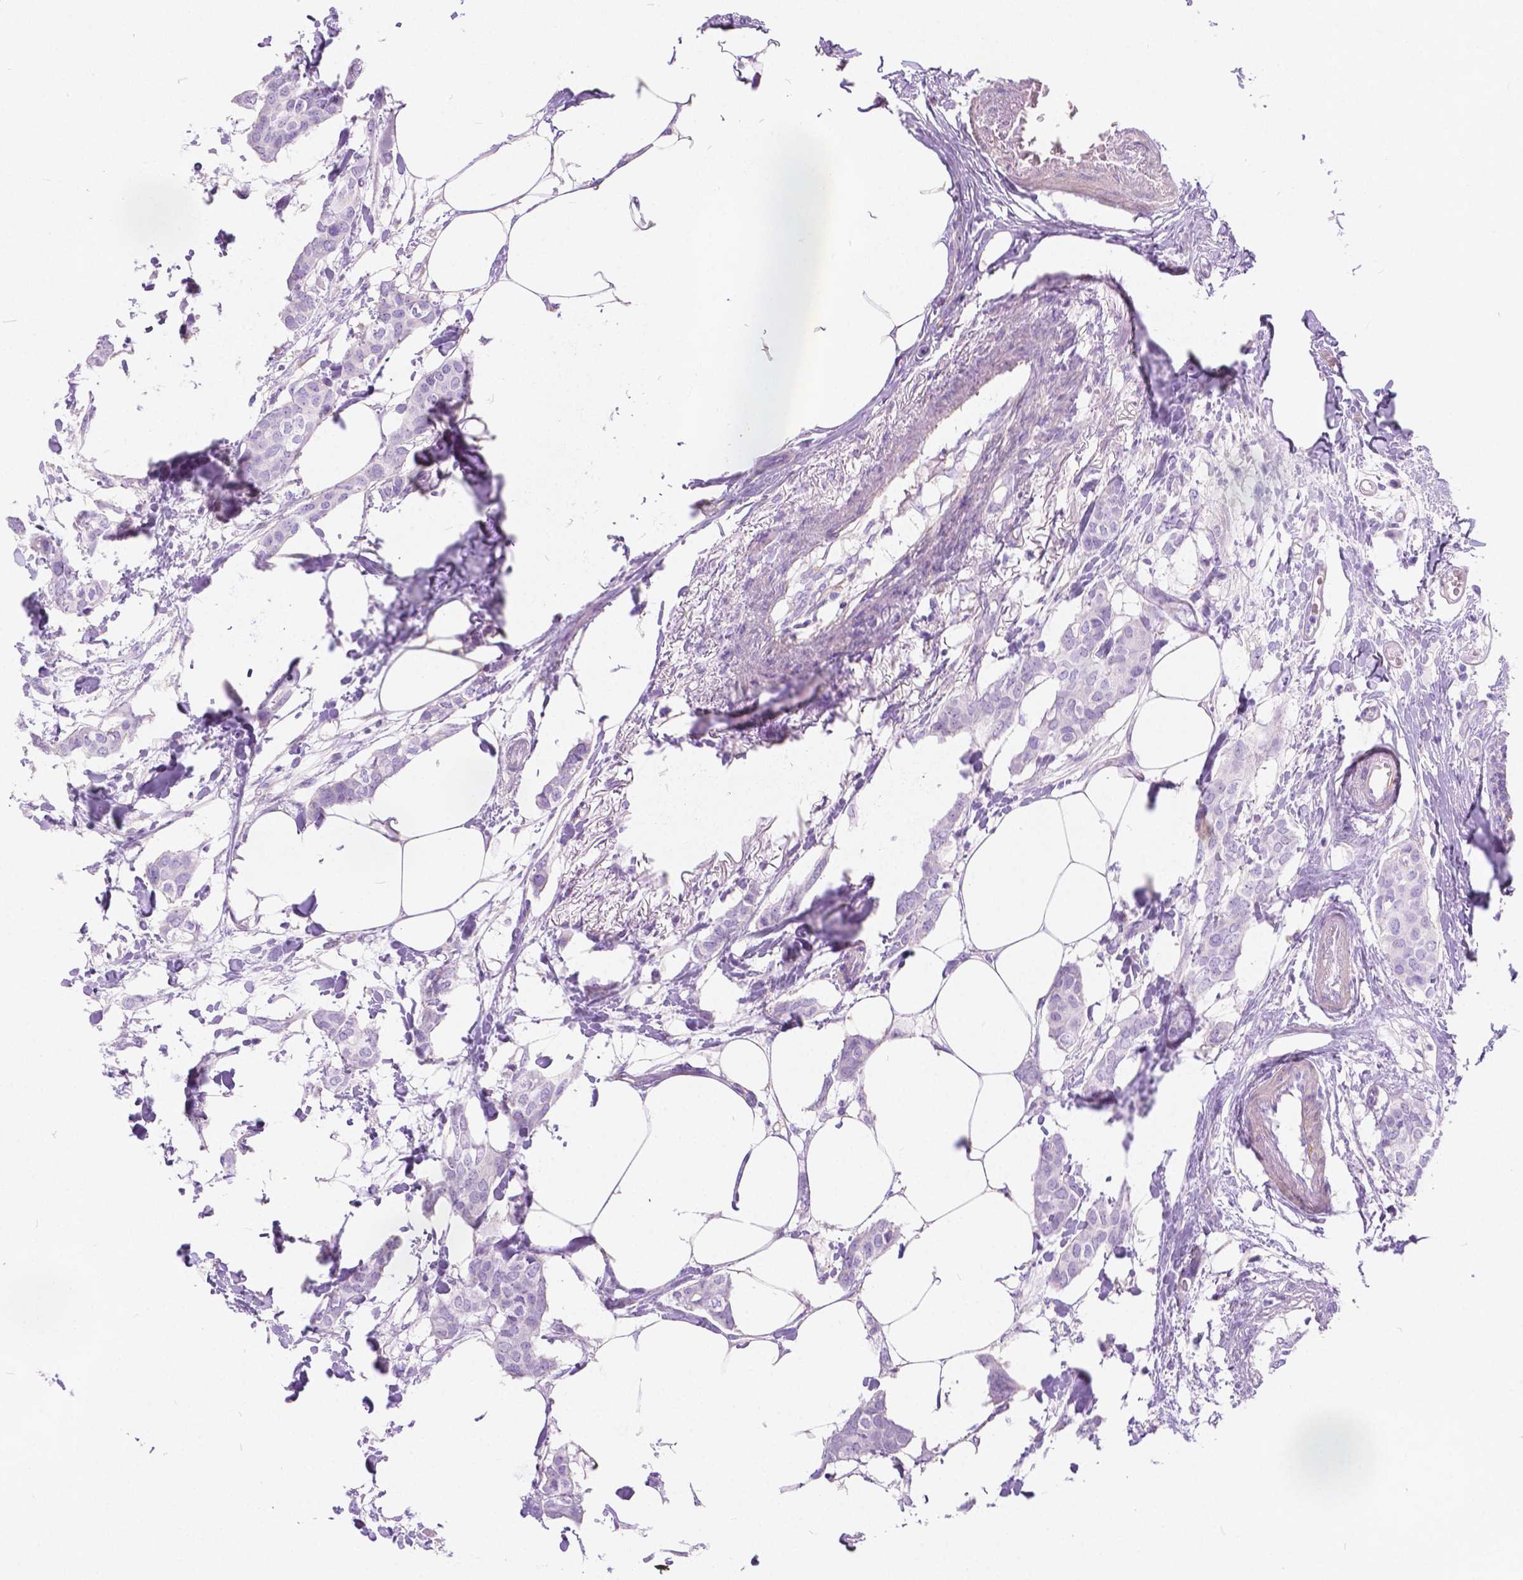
{"staining": {"intensity": "negative", "quantity": "none", "location": "none"}, "tissue": "breast cancer", "cell_type": "Tumor cells", "image_type": "cancer", "snomed": [{"axis": "morphology", "description": "Duct carcinoma"}, {"axis": "topography", "description": "Breast"}], "caption": "Immunohistochemistry micrograph of neoplastic tissue: breast cancer (intraductal carcinoma) stained with DAB shows no significant protein expression in tumor cells.", "gene": "CHRM1", "patient": {"sex": "female", "age": 62}}